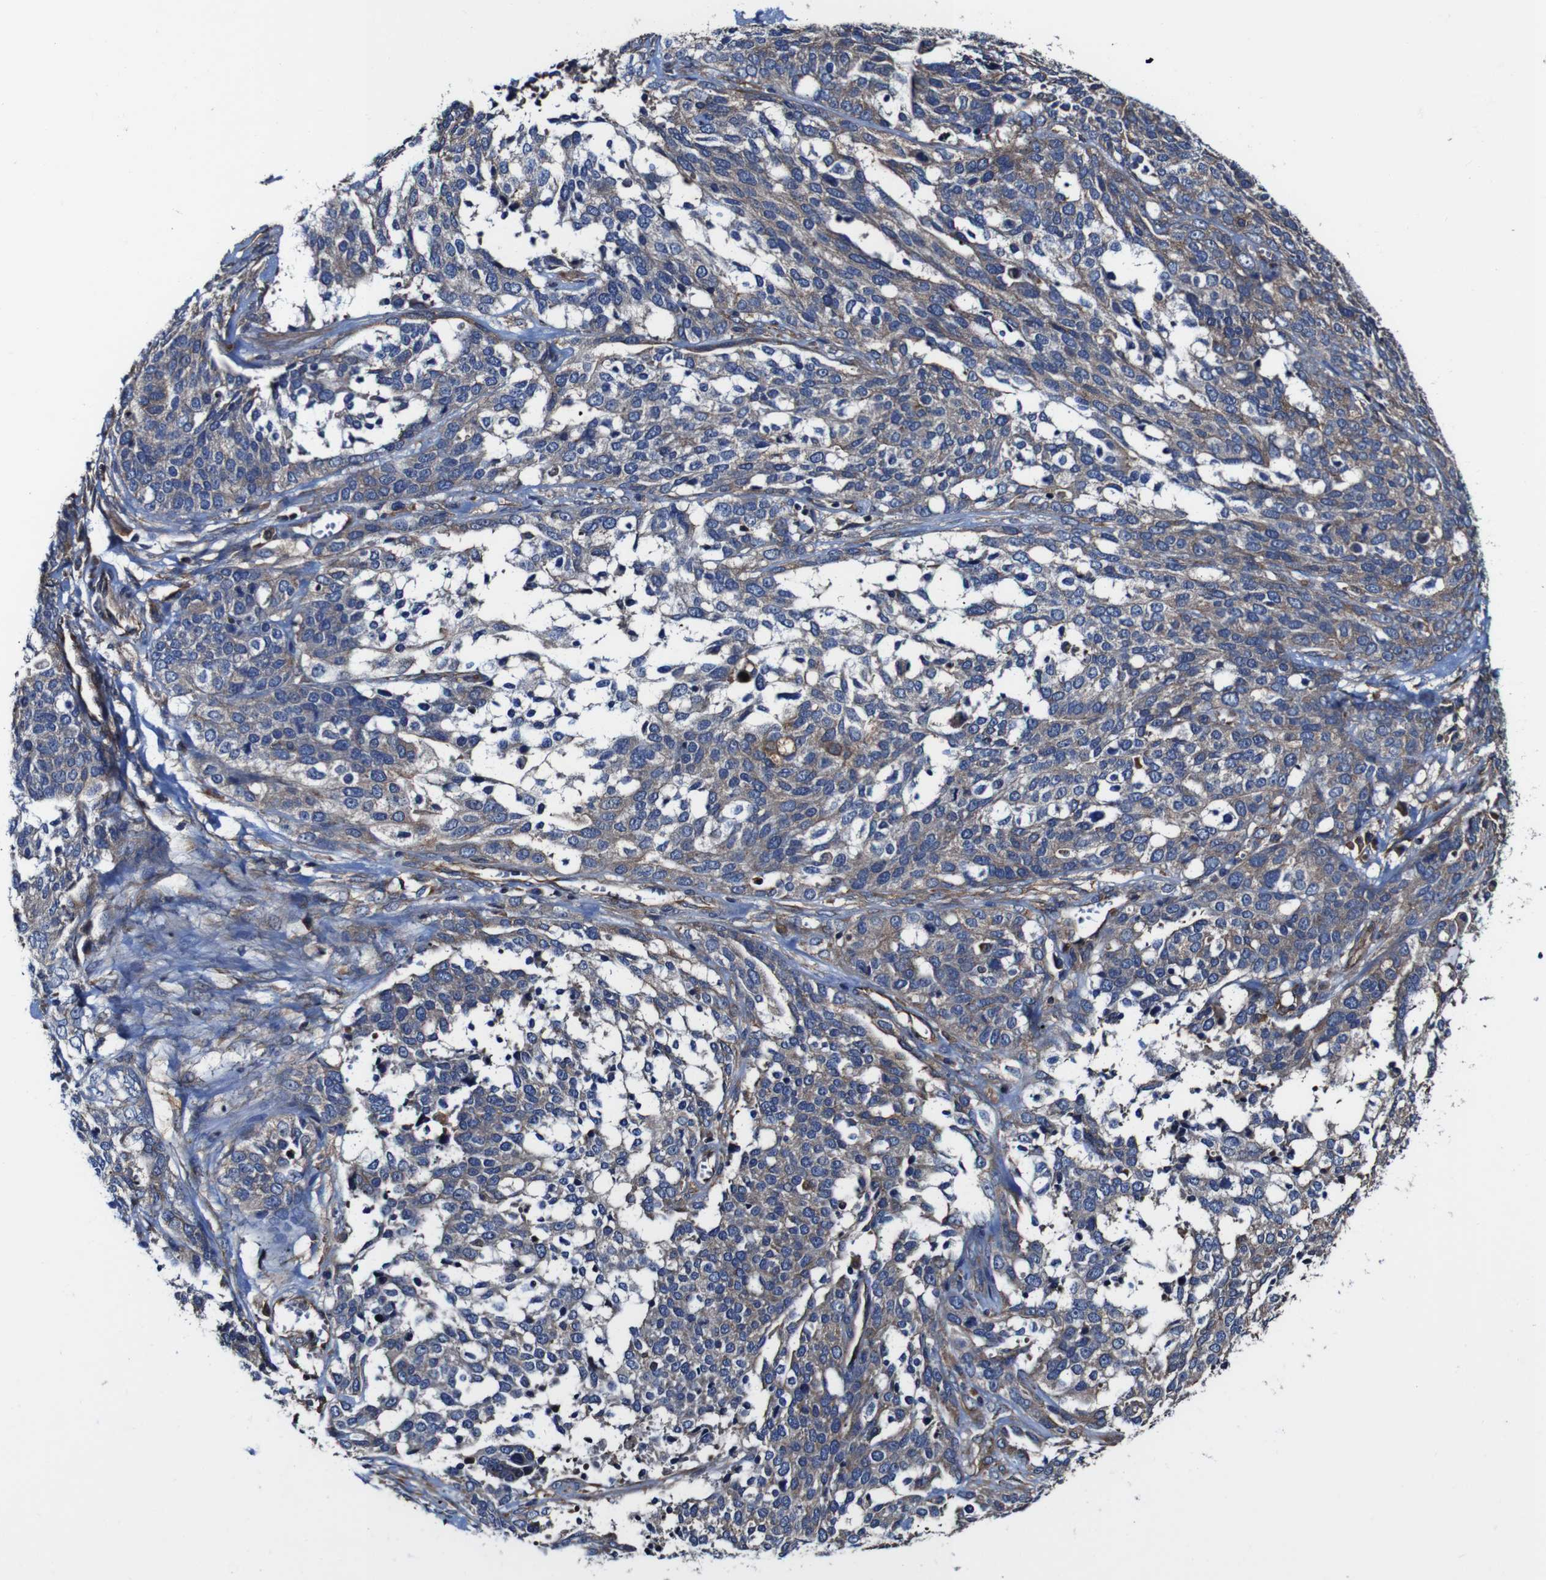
{"staining": {"intensity": "moderate", "quantity": "25%-75%", "location": "cytoplasmic/membranous"}, "tissue": "ovarian cancer", "cell_type": "Tumor cells", "image_type": "cancer", "snomed": [{"axis": "morphology", "description": "Cystadenocarcinoma, serous, NOS"}, {"axis": "topography", "description": "Ovary"}], "caption": "This is an image of immunohistochemistry (IHC) staining of ovarian cancer, which shows moderate expression in the cytoplasmic/membranous of tumor cells.", "gene": "CSF1R", "patient": {"sex": "female", "age": 44}}